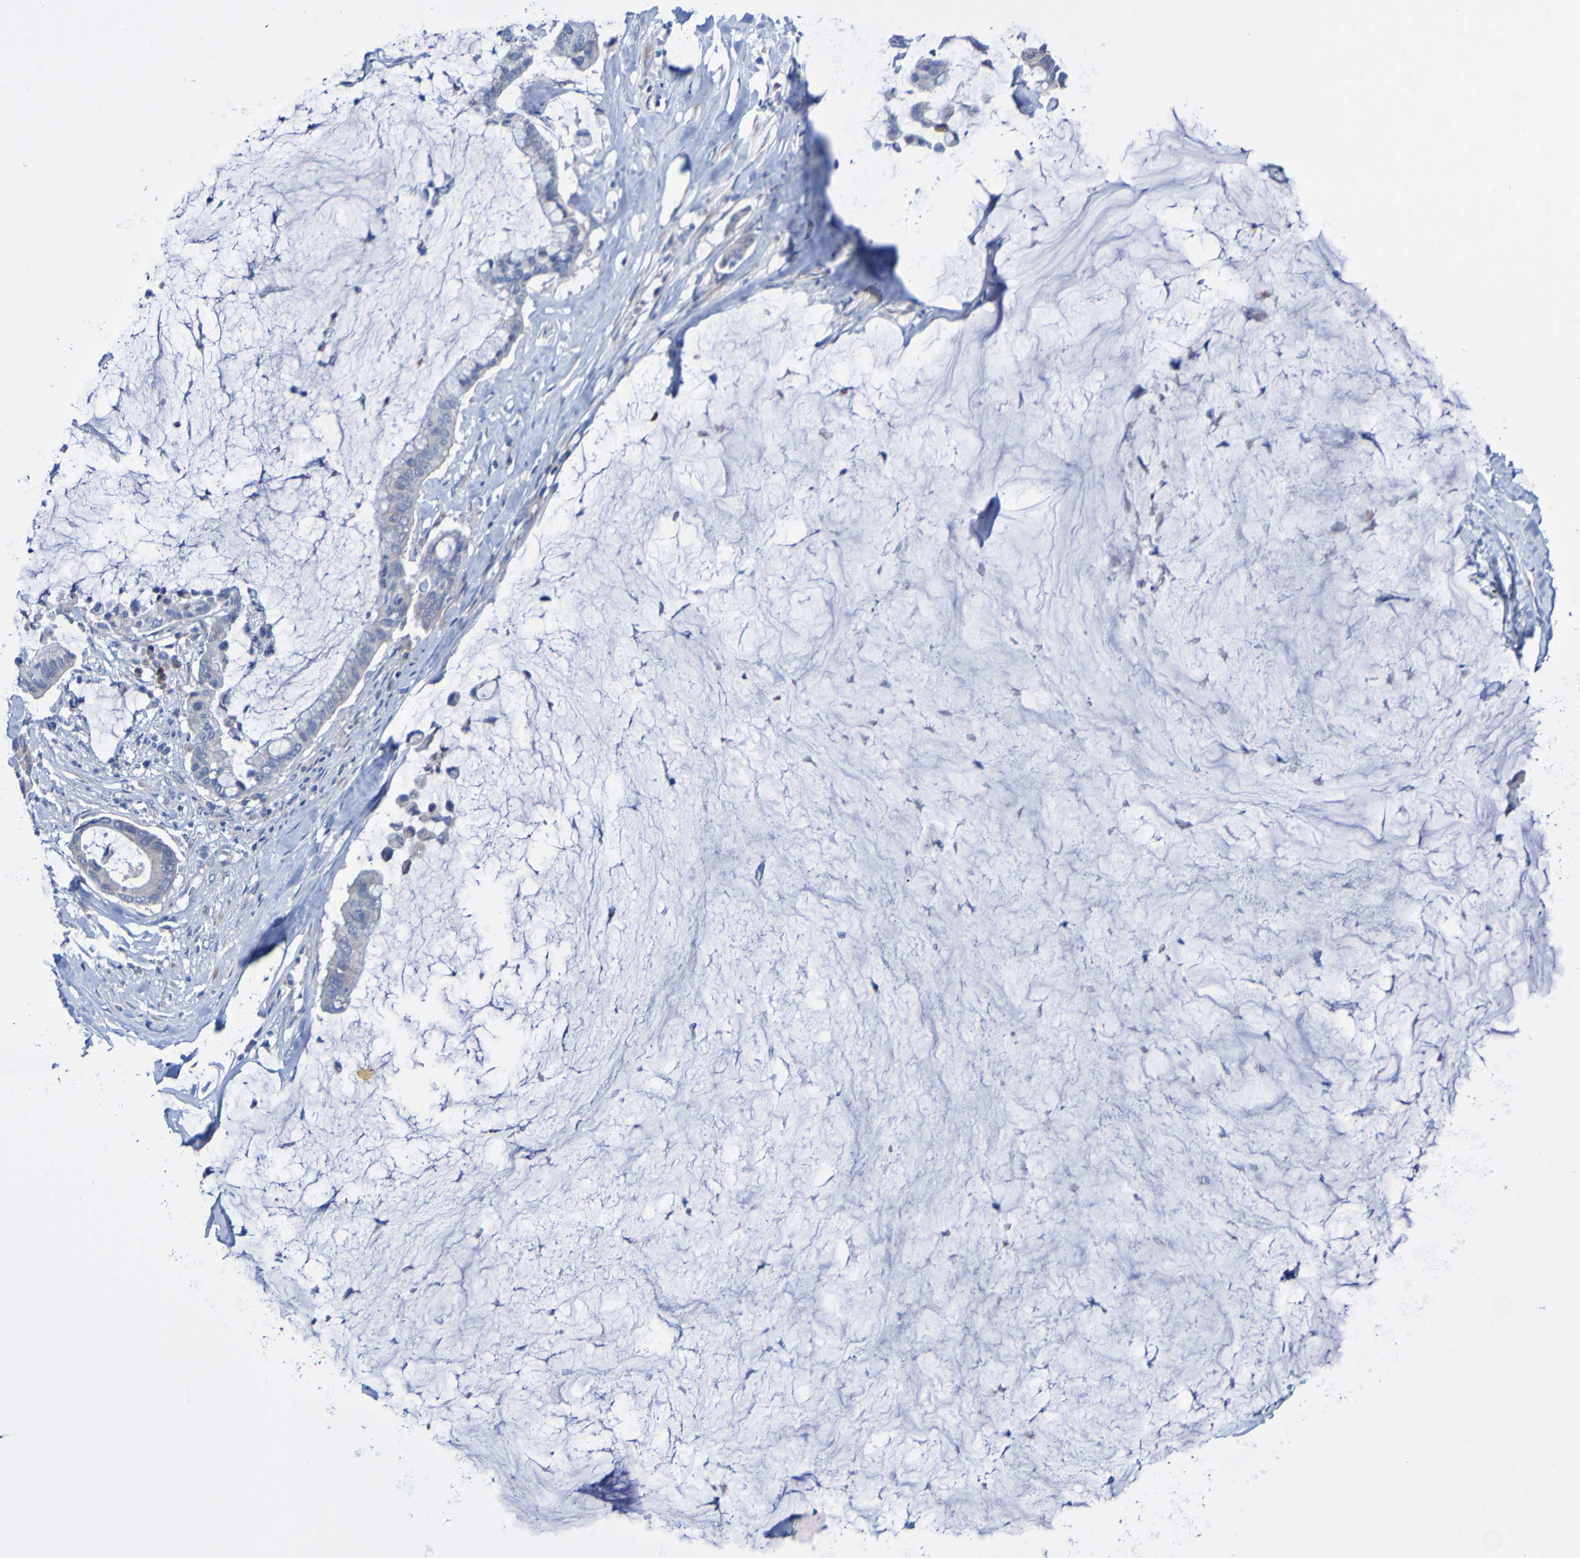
{"staining": {"intensity": "negative", "quantity": "none", "location": "none"}, "tissue": "pancreatic cancer", "cell_type": "Tumor cells", "image_type": "cancer", "snomed": [{"axis": "morphology", "description": "Adenocarcinoma, NOS"}, {"axis": "topography", "description": "Pancreas"}], "caption": "DAB (3,3'-diaminobenzidine) immunohistochemical staining of pancreatic cancer reveals no significant positivity in tumor cells.", "gene": "SLC3A2", "patient": {"sex": "male", "age": 41}}